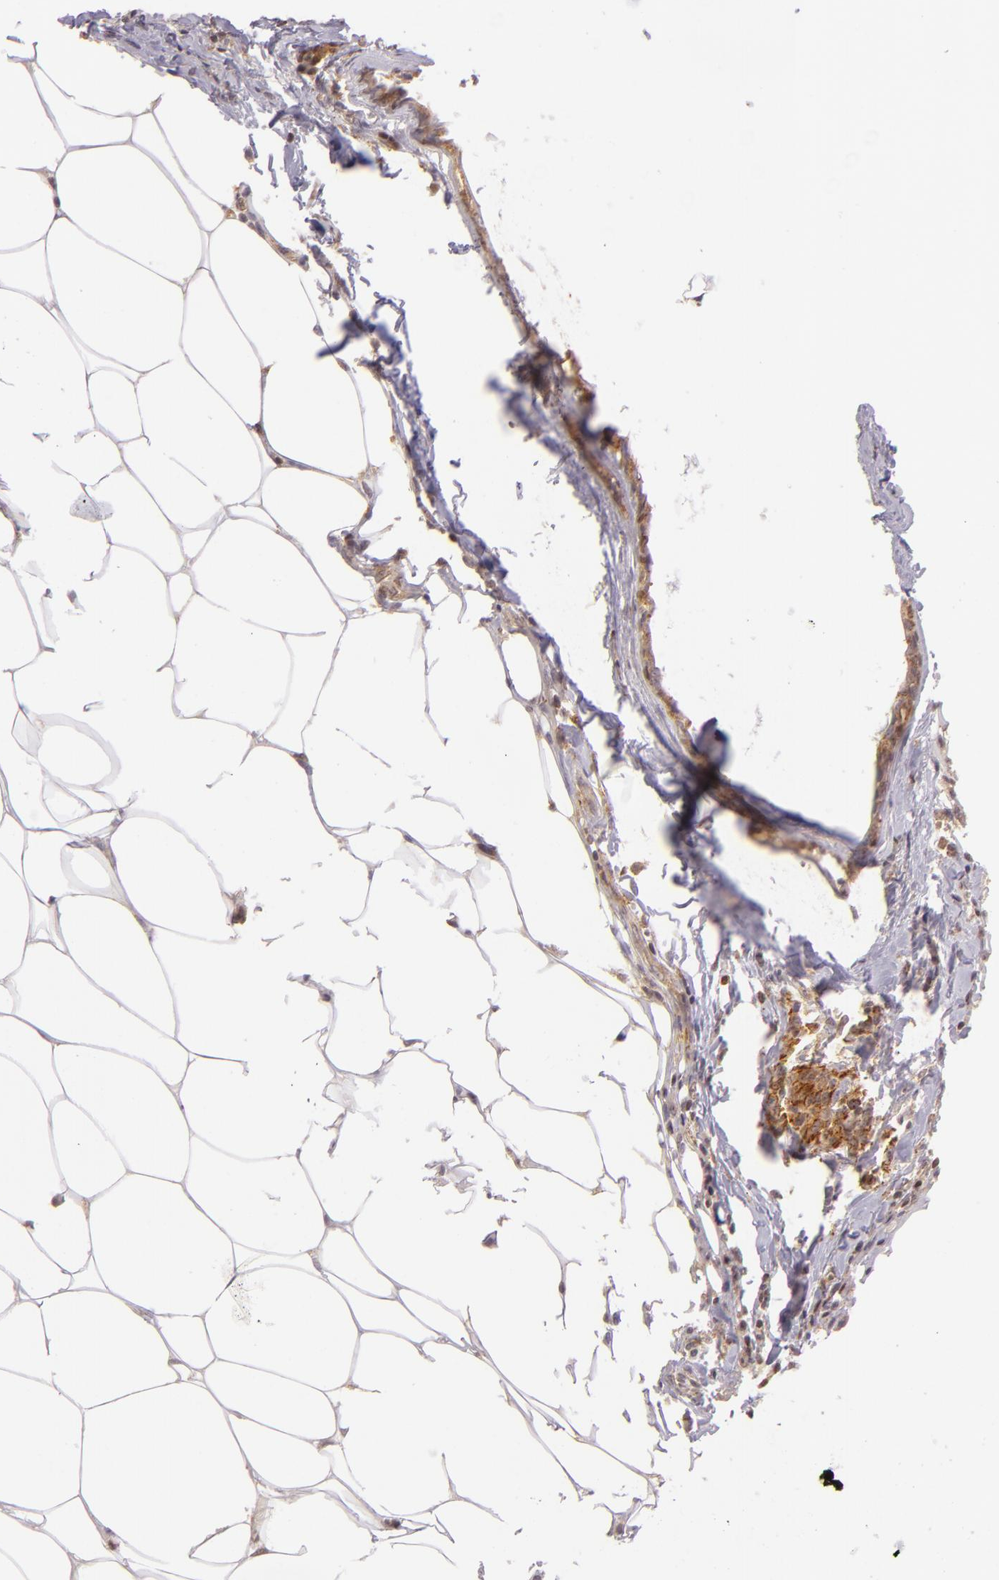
{"staining": {"intensity": "moderate", "quantity": "25%-75%", "location": "cytoplasmic/membranous,nuclear"}, "tissue": "breast cancer", "cell_type": "Tumor cells", "image_type": "cancer", "snomed": [{"axis": "morphology", "description": "Duct carcinoma"}, {"axis": "topography", "description": "Breast"}], "caption": "Immunohistochemical staining of breast infiltrating ductal carcinoma exhibits medium levels of moderate cytoplasmic/membranous and nuclear protein positivity in about 25%-75% of tumor cells.", "gene": "IMPDH1", "patient": {"sex": "female", "age": 40}}